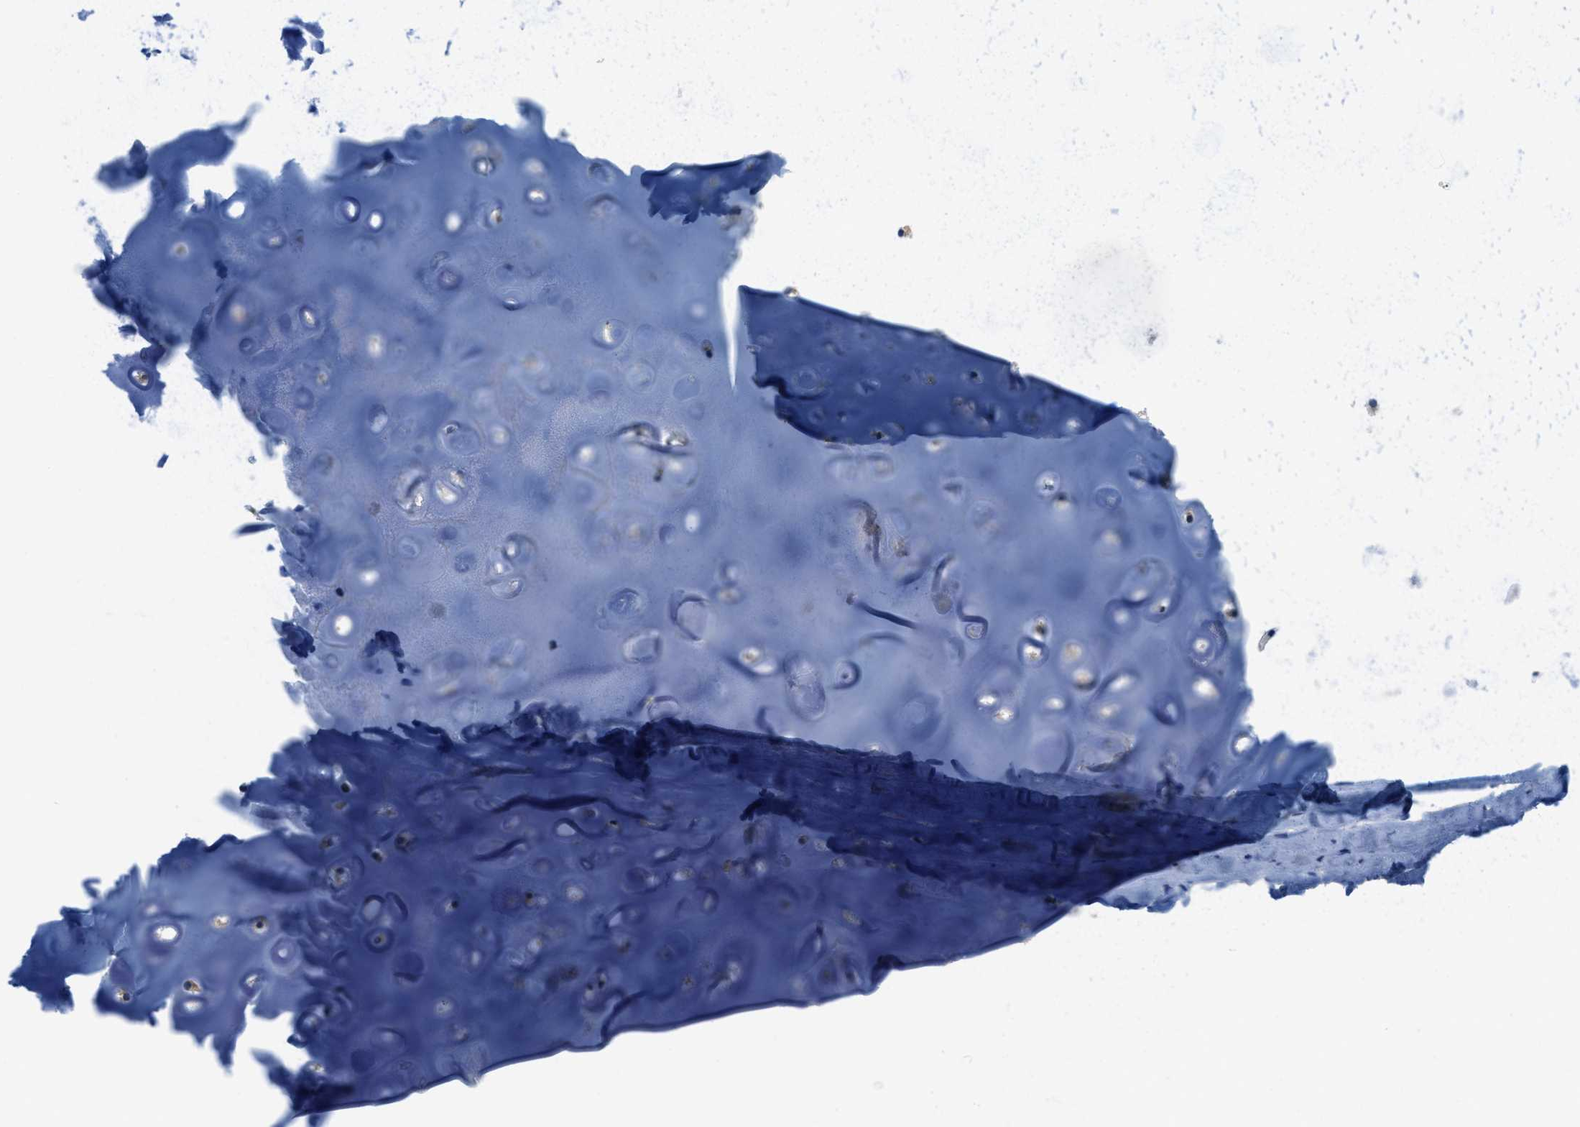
{"staining": {"intensity": "negative", "quantity": "none", "location": "none"}, "tissue": "adipose tissue", "cell_type": "Adipocytes", "image_type": "normal", "snomed": [{"axis": "morphology", "description": "Normal tissue, NOS"}, {"axis": "topography", "description": "Cartilage tissue"}, {"axis": "topography", "description": "Bronchus"}], "caption": "High magnification brightfield microscopy of unremarkable adipose tissue stained with DAB (3,3'-diaminobenzidine) (brown) and counterstained with hematoxylin (blue): adipocytes show no significant positivity.", "gene": "ZFYVE9", "patient": {"sex": "female", "age": 73}}